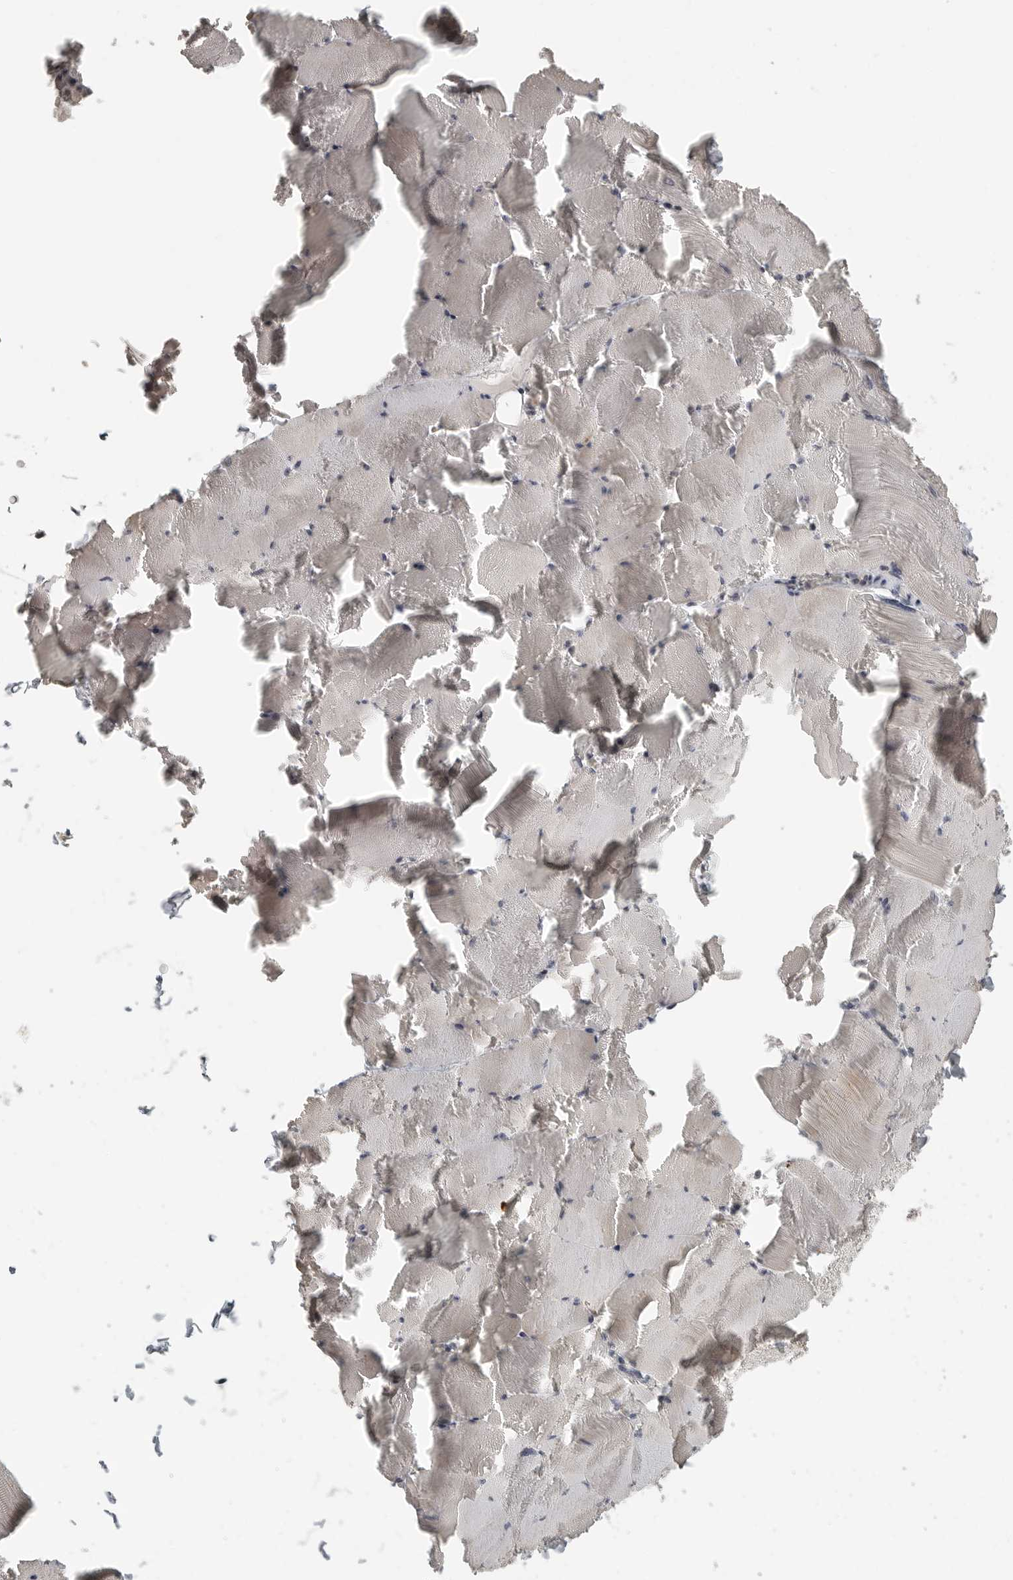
{"staining": {"intensity": "negative", "quantity": "none", "location": "none"}, "tissue": "skeletal muscle", "cell_type": "Myocytes", "image_type": "normal", "snomed": [{"axis": "morphology", "description": "Normal tissue, NOS"}, {"axis": "topography", "description": "Skeletal muscle"}], "caption": "DAB (3,3'-diaminobenzidine) immunohistochemical staining of normal skeletal muscle displays no significant expression in myocytes. (Brightfield microscopy of DAB (3,3'-diaminobenzidine) immunohistochemistry at high magnification).", "gene": "RXFP3", "patient": {"sex": "male", "age": 62}}